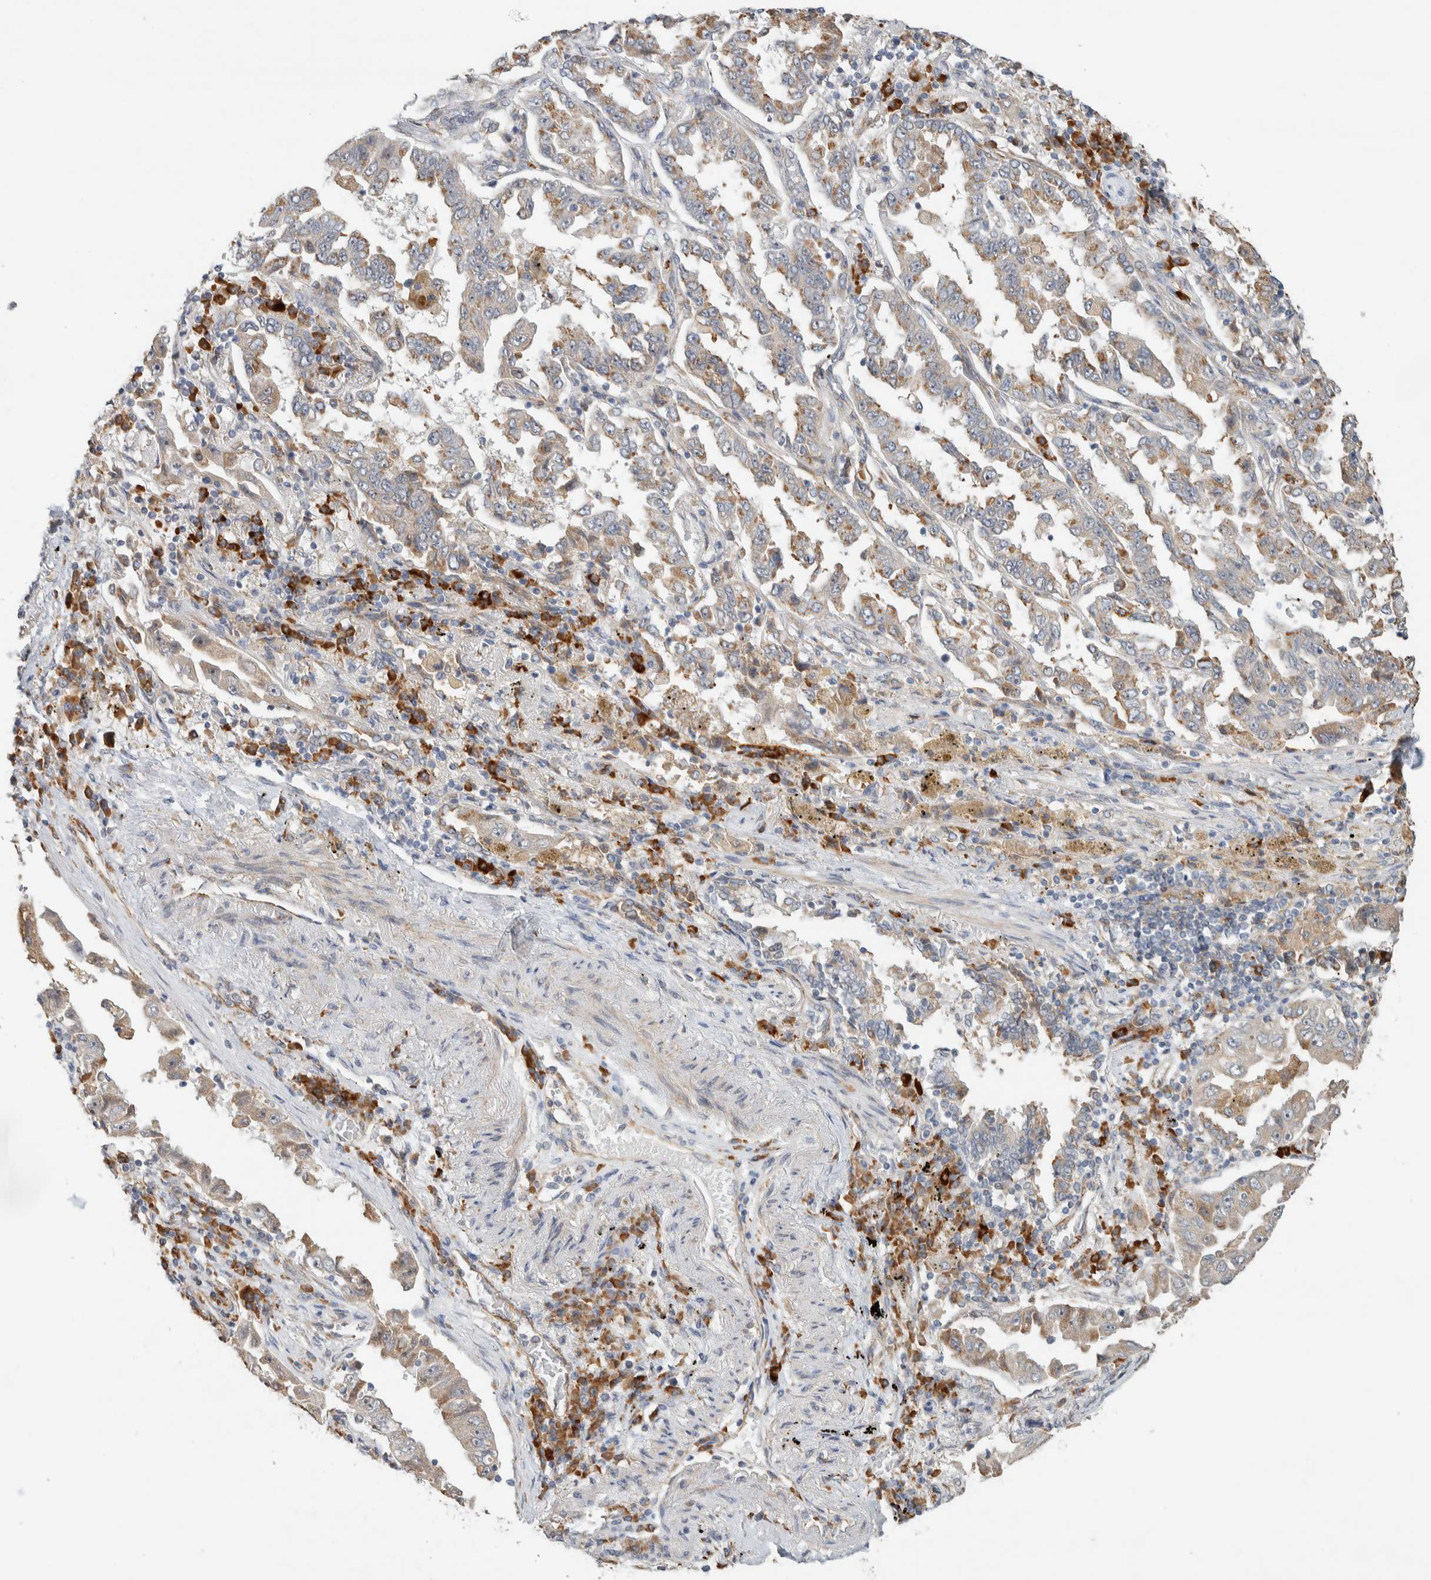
{"staining": {"intensity": "weak", "quantity": ">75%", "location": "cytoplasmic/membranous"}, "tissue": "lung cancer", "cell_type": "Tumor cells", "image_type": "cancer", "snomed": [{"axis": "morphology", "description": "Adenocarcinoma, NOS"}, {"axis": "topography", "description": "Lung"}], "caption": "Lung adenocarcinoma was stained to show a protein in brown. There is low levels of weak cytoplasmic/membranous expression in about >75% of tumor cells.", "gene": "KLHL40", "patient": {"sex": "female", "age": 51}}